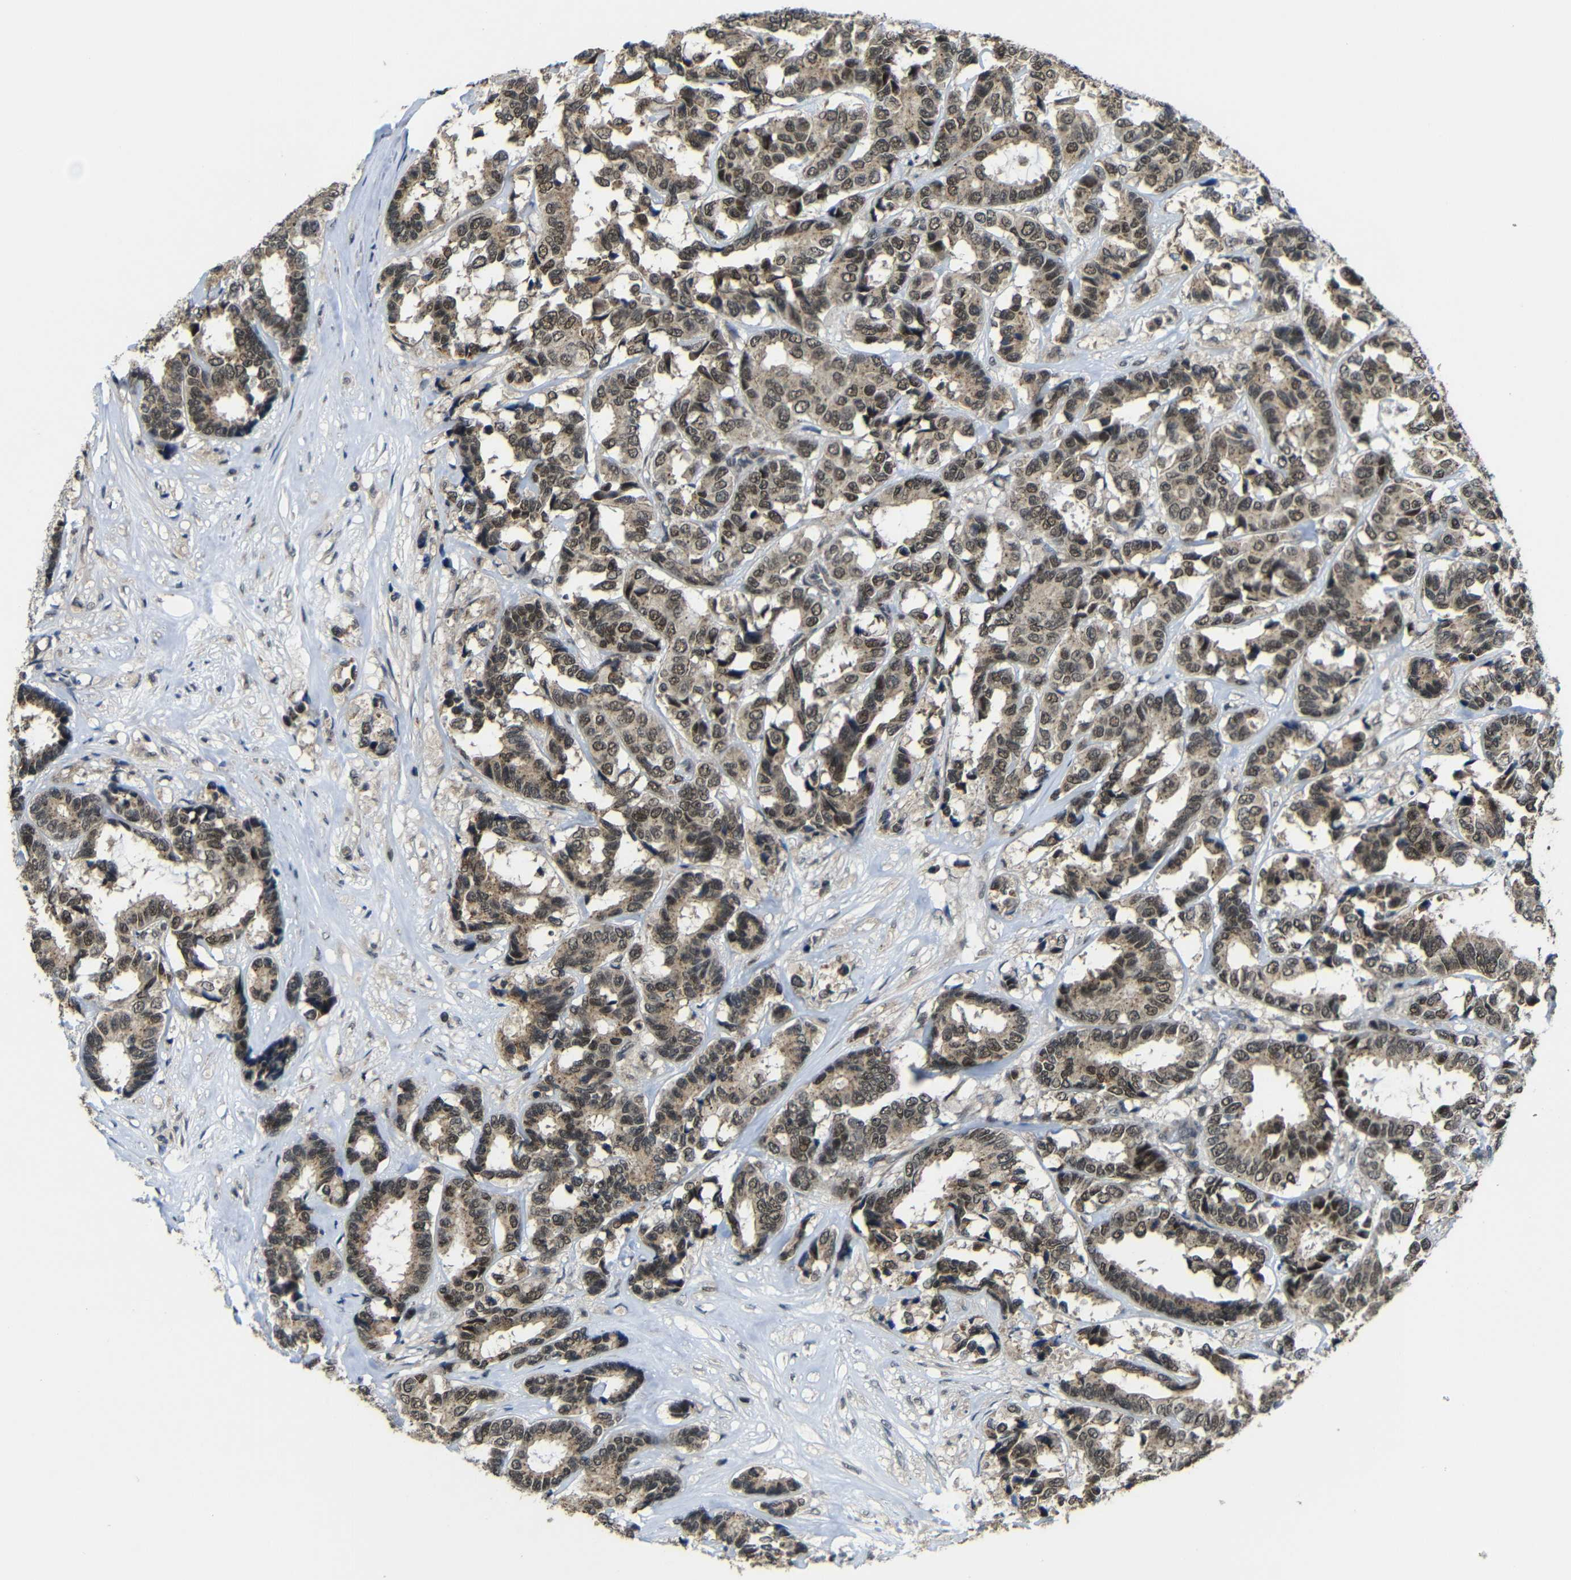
{"staining": {"intensity": "moderate", "quantity": ">75%", "location": "cytoplasmic/membranous"}, "tissue": "breast cancer", "cell_type": "Tumor cells", "image_type": "cancer", "snomed": [{"axis": "morphology", "description": "Duct carcinoma"}, {"axis": "topography", "description": "Breast"}], "caption": "High-power microscopy captured an immunohistochemistry (IHC) micrograph of breast cancer, revealing moderate cytoplasmic/membranous positivity in about >75% of tumor cells. (IHC, brightfield microscopy, high magnification).", "gene": "FAM172A", "patient": {"sex": "female", "age": 87}}